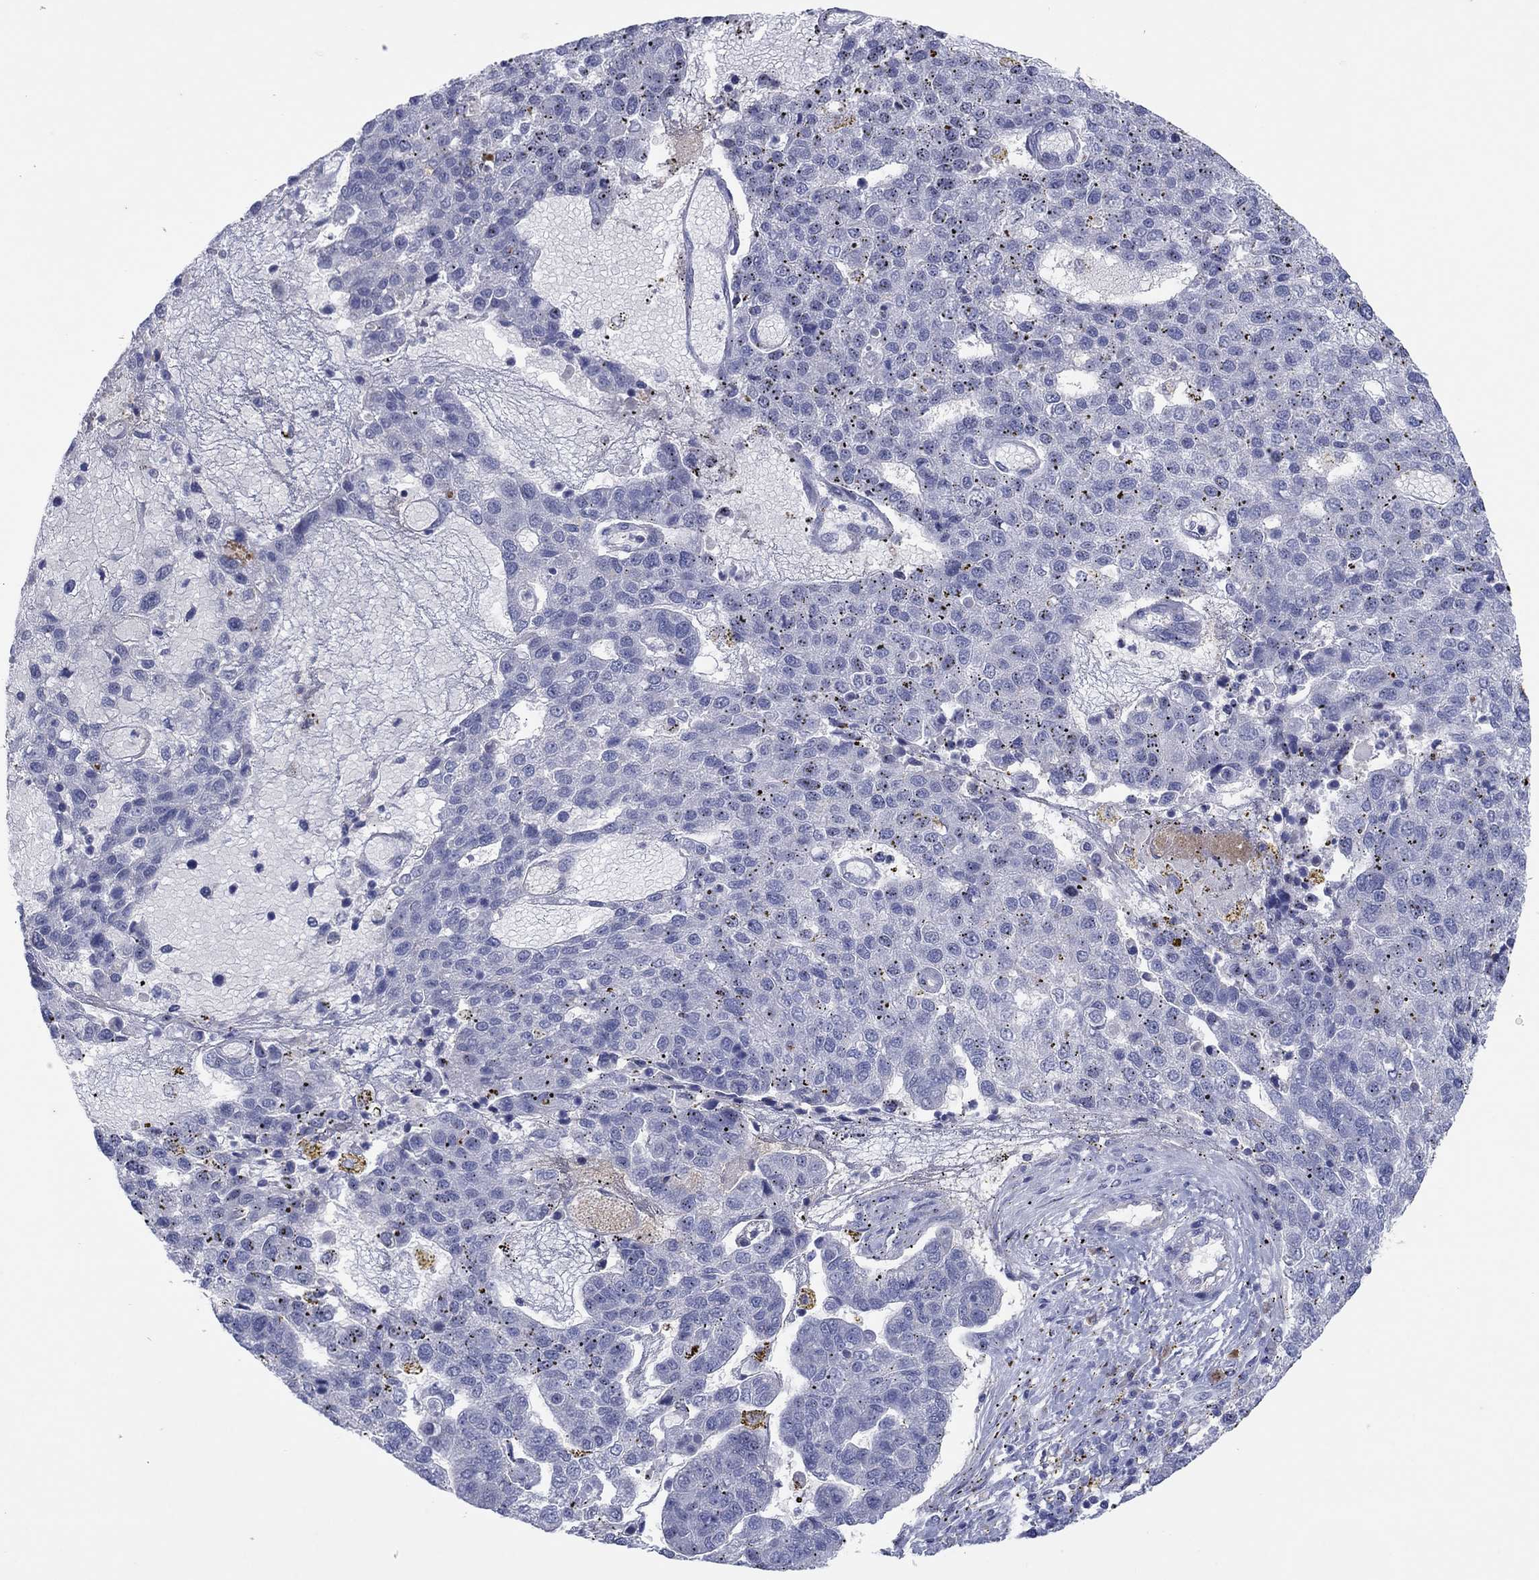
{"staining": {"intensity": "negative", "quantity": "none", "location": "none"}, "tissue": "pancreatic cancer", "cell_type": "Tumor cells", "image_type": "cancer", "snomed": [{"axis": "morphology", "description": "Adenocarcinoma, NOS"}, {"axis": "topography", "description": "Pancreas"}], "caption": "IHC image of pancreatic cancer stained for a protein (brown), which exhibits no positivity in tumor cells. The staining is performed using DAB brown chromogen with nuclei counter-stained in using hematoxylin.", "gene": "PLCL2", "patient": {"sex": "female", "age": 61}}